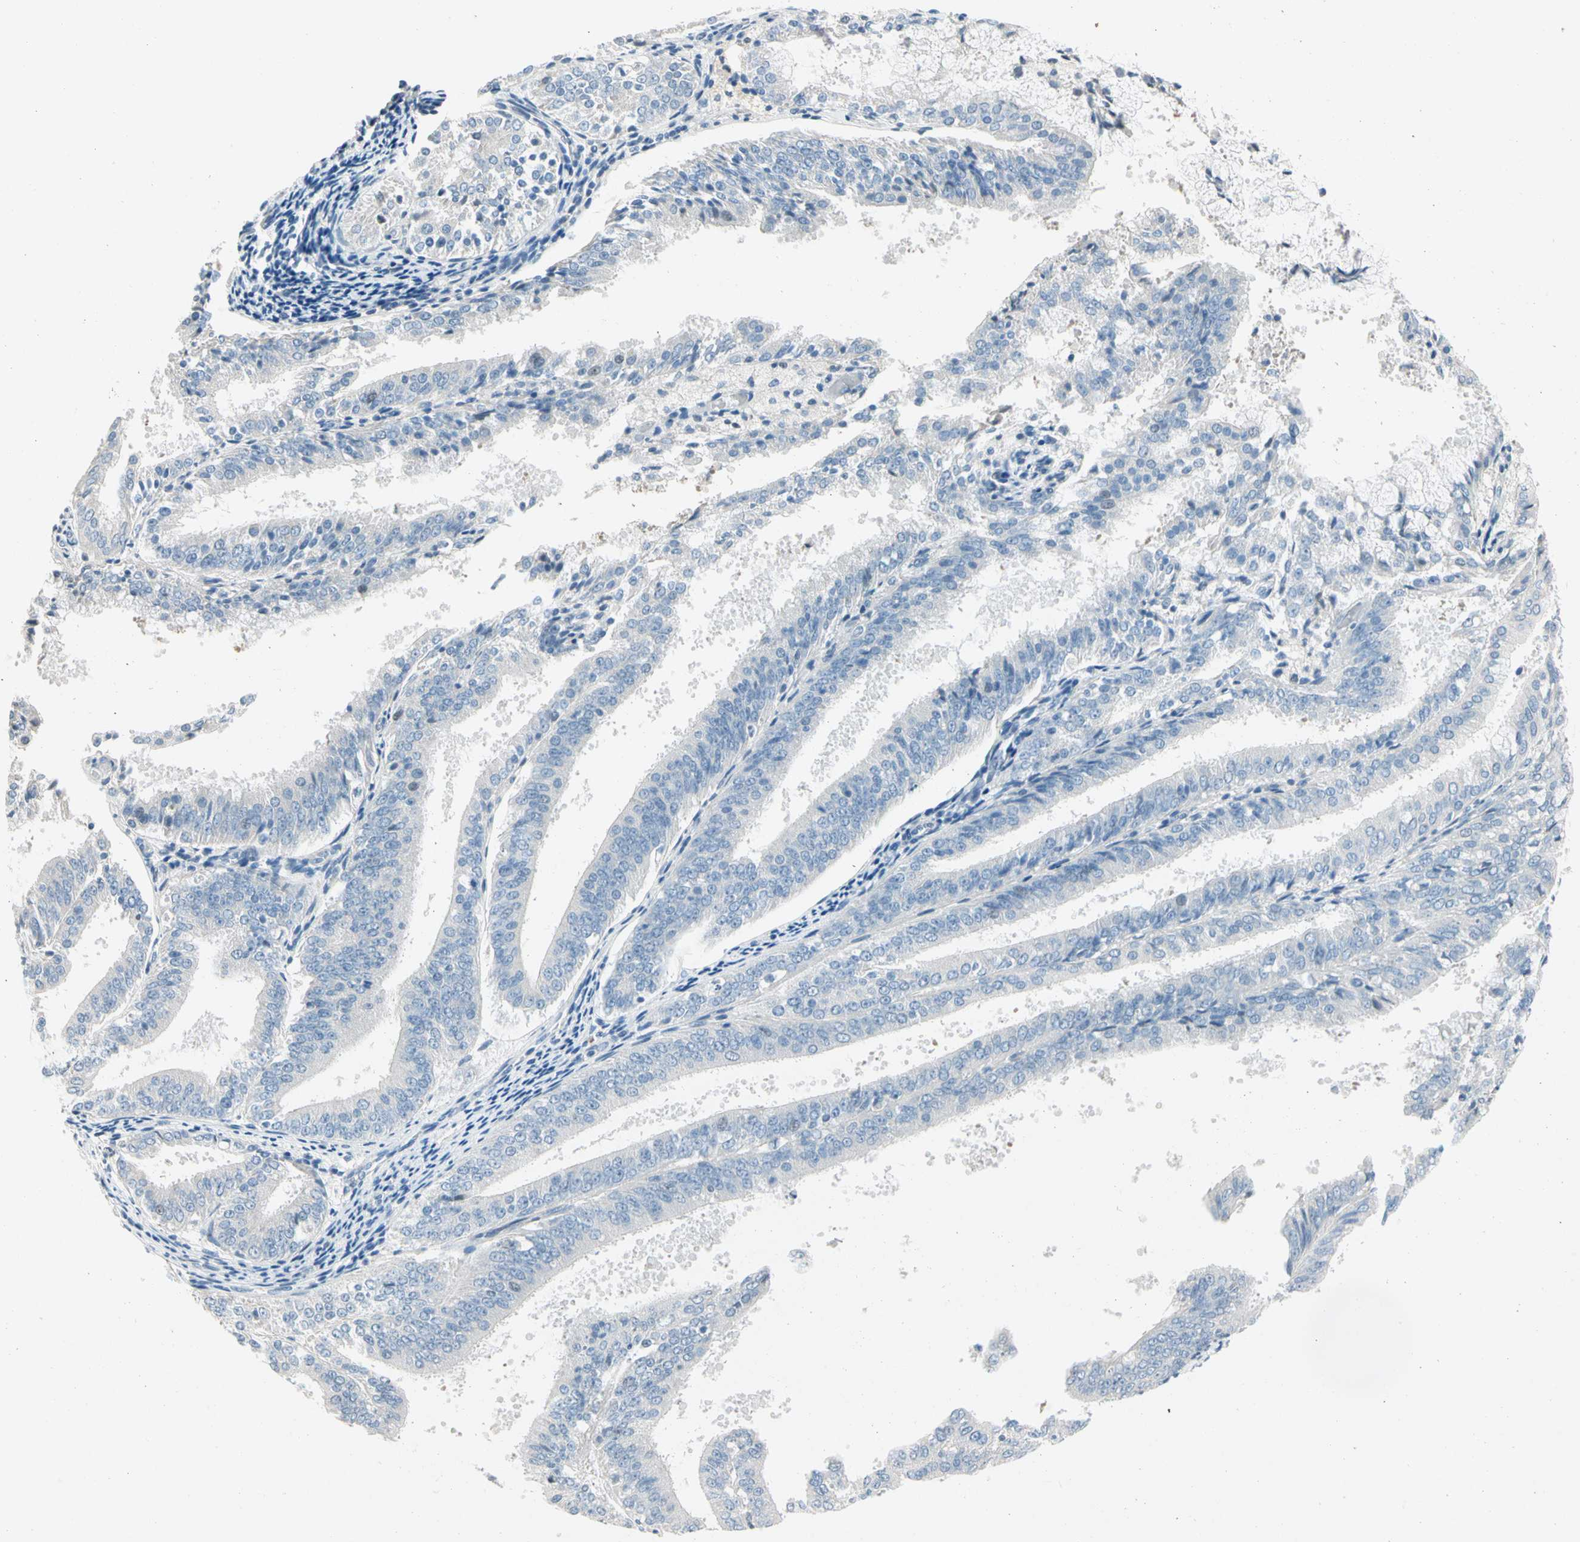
{"staining": {"intensity": "negative", "quantity": "none", "location": "none"}, "tissue": "endometrial cancer", "cell_type": "Tumor cells", "image_type": "cancer", "snomed": [{"axis": "morphology", "description": "Adenocarcinoma, NOS"}, {"axis": "topography", "description": "Endometrium"}], "caption": "This is a photomicrograph of immunohistochemistry staining of endometrial cancer (adenocarcinoma), which shows no staining in tumor cells.", "gene": "STK40", "patient": {"sex": "female", "age": 63}}